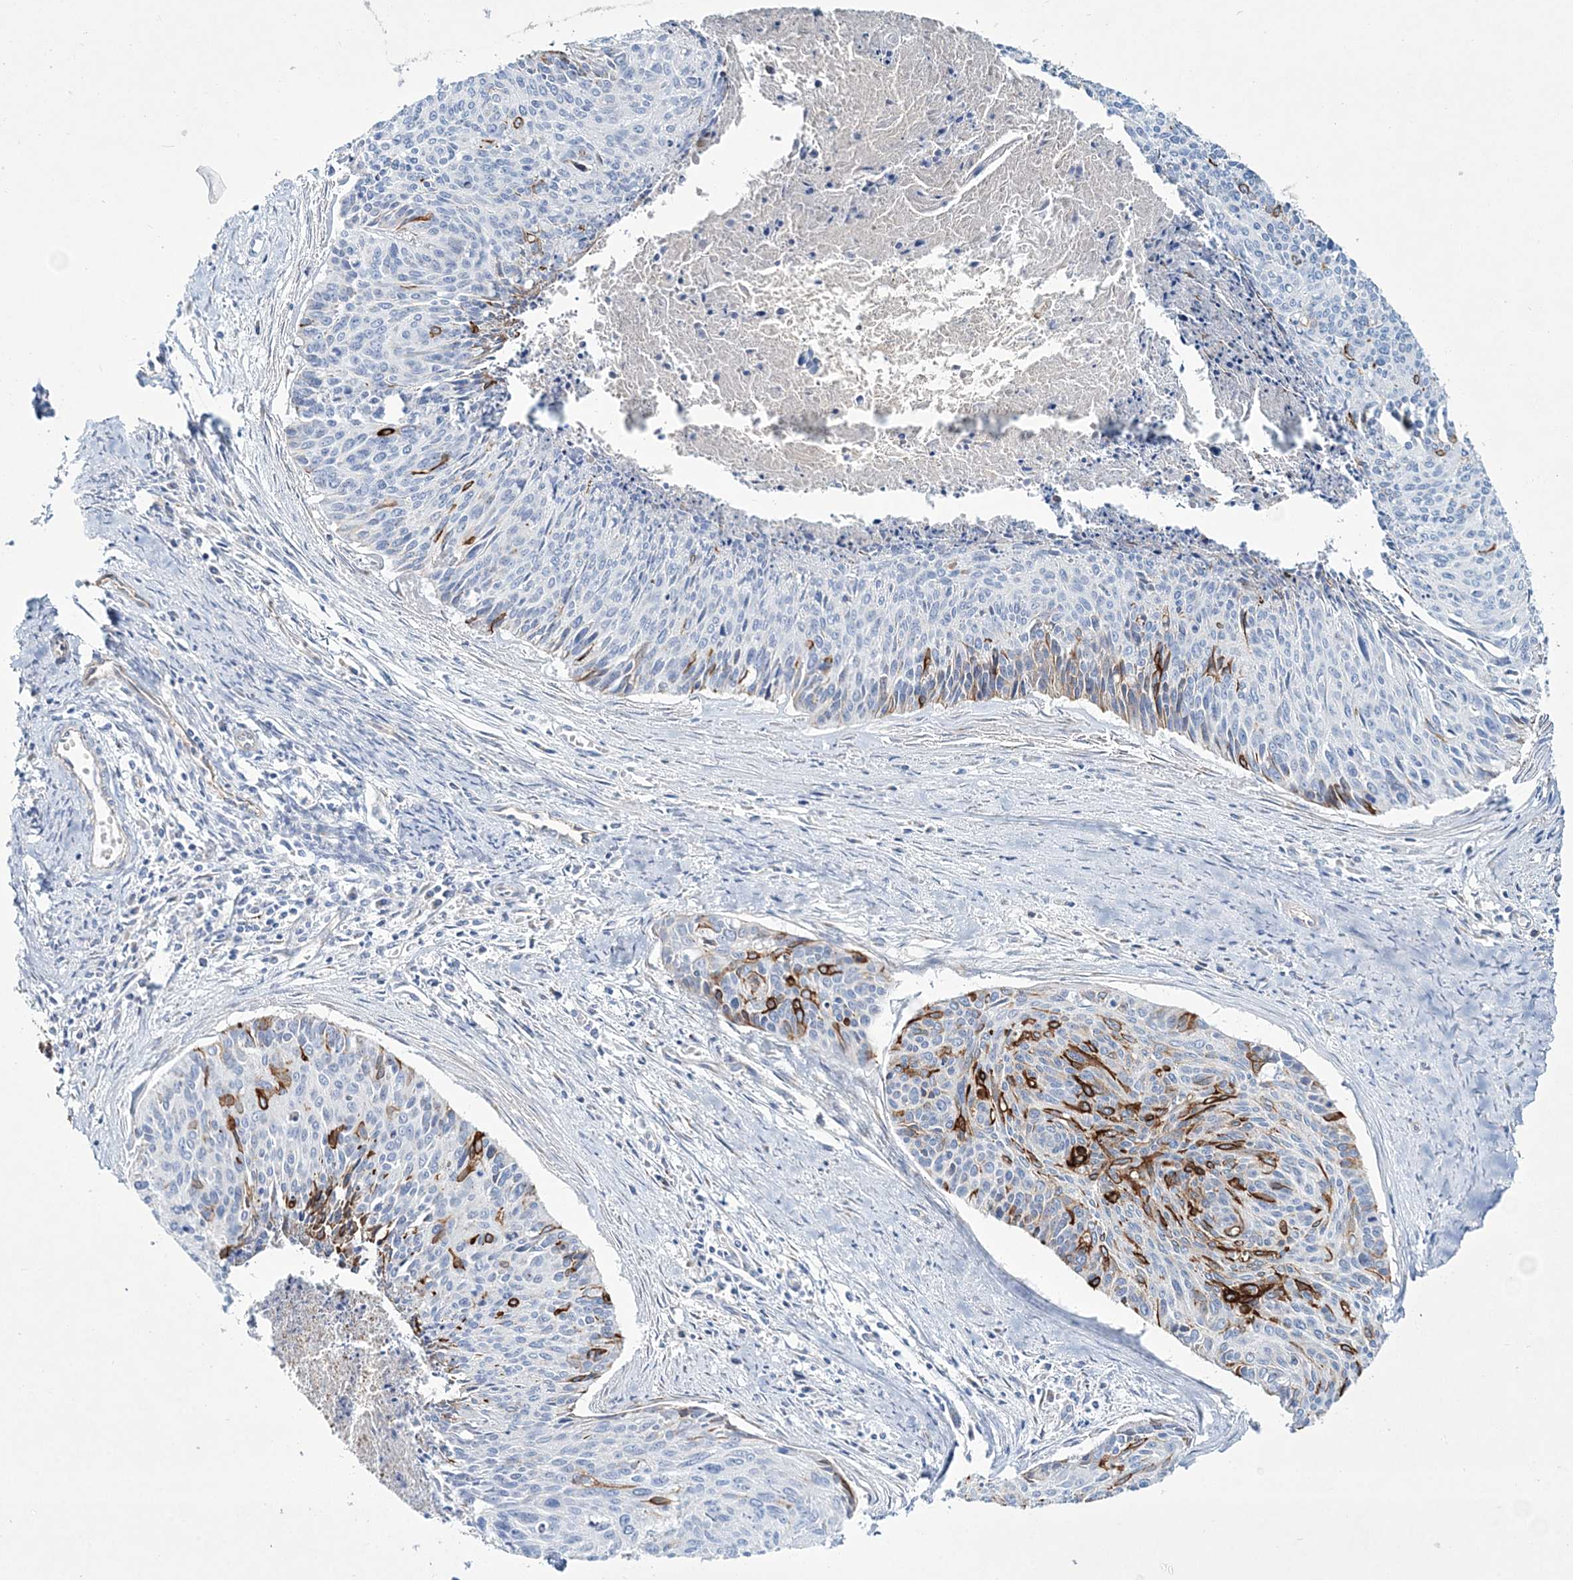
{"staining": {"intensity": "strong", "quantity": "<25%", "location": "cytoplasmic/membranous"}, "tissue": "cervical cancer", "cell_type": "Tumor cells", "image_type": "cancer", "snomed": [{"axis": "morphology", "description": "Squamous cell carcinoma, NOS"}, {"axis": "topography", "description": "Cervix"}], "caption": "Squamous cell carcinoma (cervical) stained with a protein marker demonstrates strong staining in tumor cells.", "gene": "ADGRL1", "patient": {"sex": "female", "age": 55}}